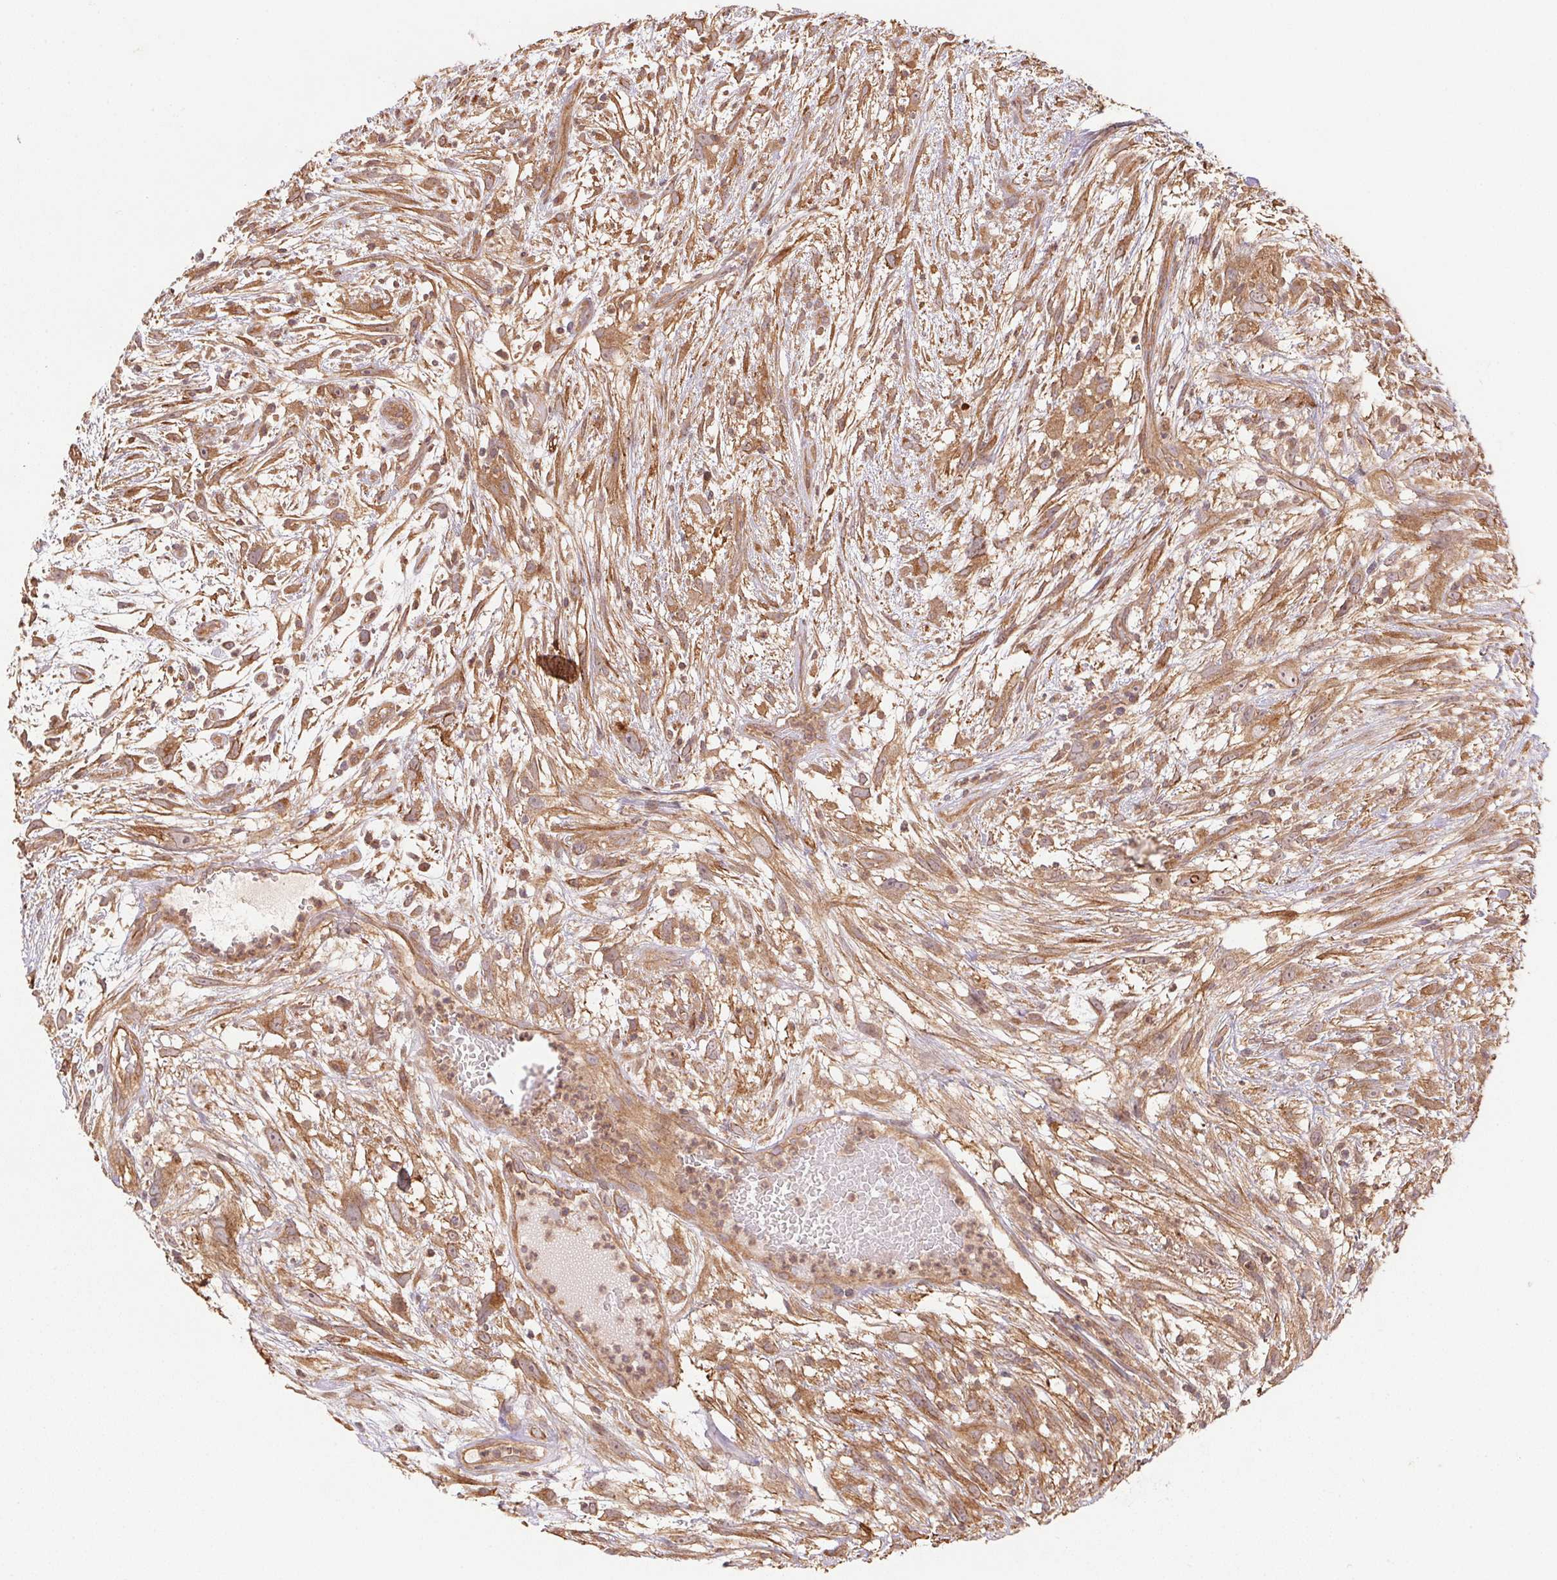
{"staining": {"intensity": "moderate", "quantity": ">75%", "location": "cytoplasmic/membranous"}, "tissue": "head and neck cancer", "cell_type": "Tumor cells", "image_type": "cancer", "snomed": [{"axis": "morphology", "description": "Squamous cell carcinoma, NOS"}, {"axis": "topography", "description": "Head-Neck"}], "caption": "The image demonstrates a brown stain indicating the presence of a protein in the cytoplasmic/membranous of tumor cells in squamous cell carcinoma (head and neck).", "gene": "TUBA3D", "patient": {"sex": "male", "age": 65}}